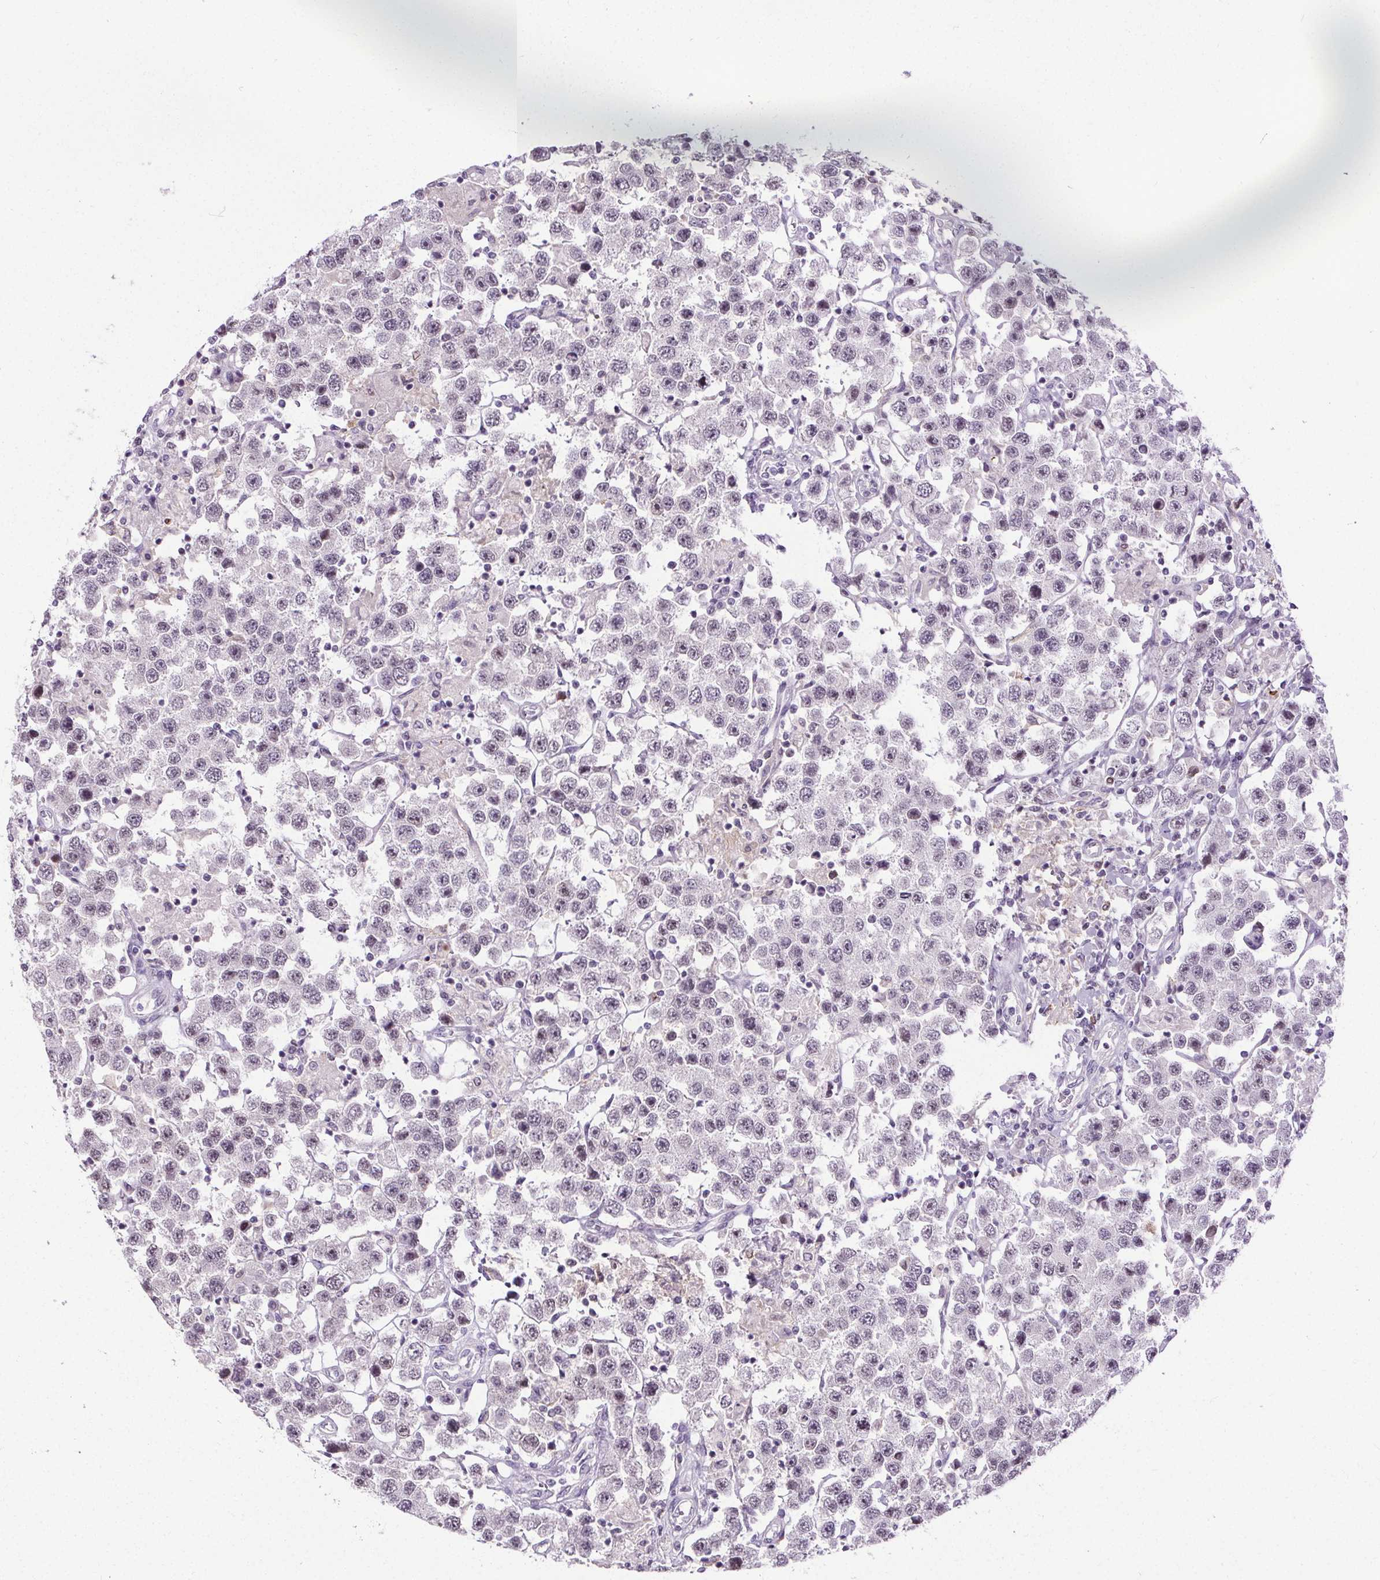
{"staining": {"intensity": "negative", "quantity": "none", "location": "none"}, "tissue": "testis cancer", "cell_type": "Tumor cells", "image_type": "cancer", "snomed": [{"axis": "morphology", "description": "Seminoma, NOS"}, {"axis": "topography", "description": "Testis"}], "caption": "Immunohistochemical staining of human testis cancer reveals no significant positivity in tumor cells.", "gene": "TMEM240", "patient": {"sex": "male", "age": 45}}